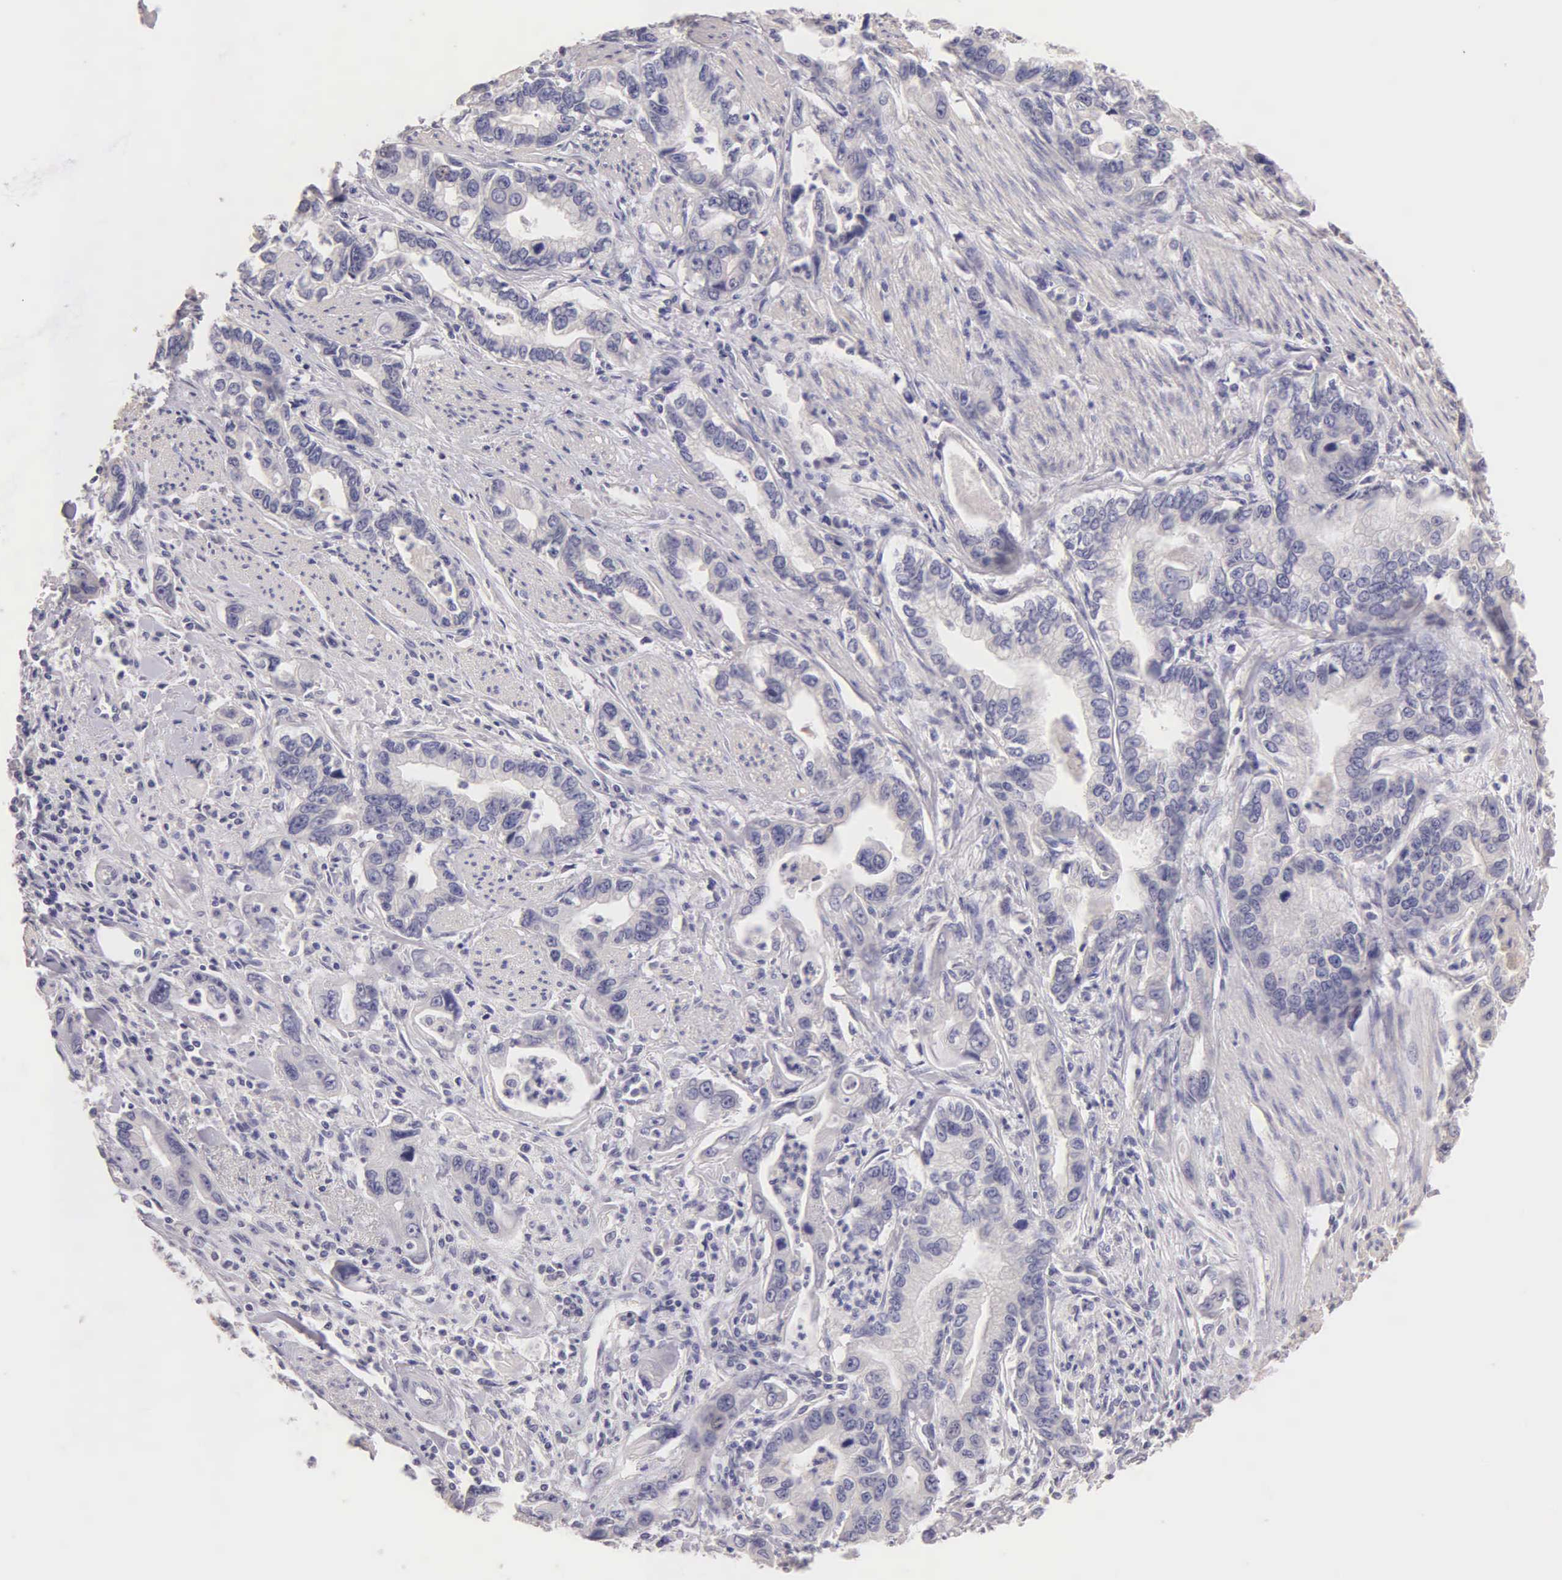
{"staining": {"intensity": "negative", "quantity": "none", "location": "none"}, "tissue": "stomach cancer", "cell_type": "Tumor cells", "image_type": "cancer", "snomed": [{"axis": "morphology", "description": "Adenocarcinoma, NOS"}, {"axis": "topography", "description": "Pancreas"}, {"axis": "topography", "description": "Stomach, upper"}], "caption": "A histopathology image of stomach cancer (adenocarcinoma) stained for a protein shows no brown staining in tumor cells.", "gene": "ESR1", "patient": {"sex": "male", "age": 77}}